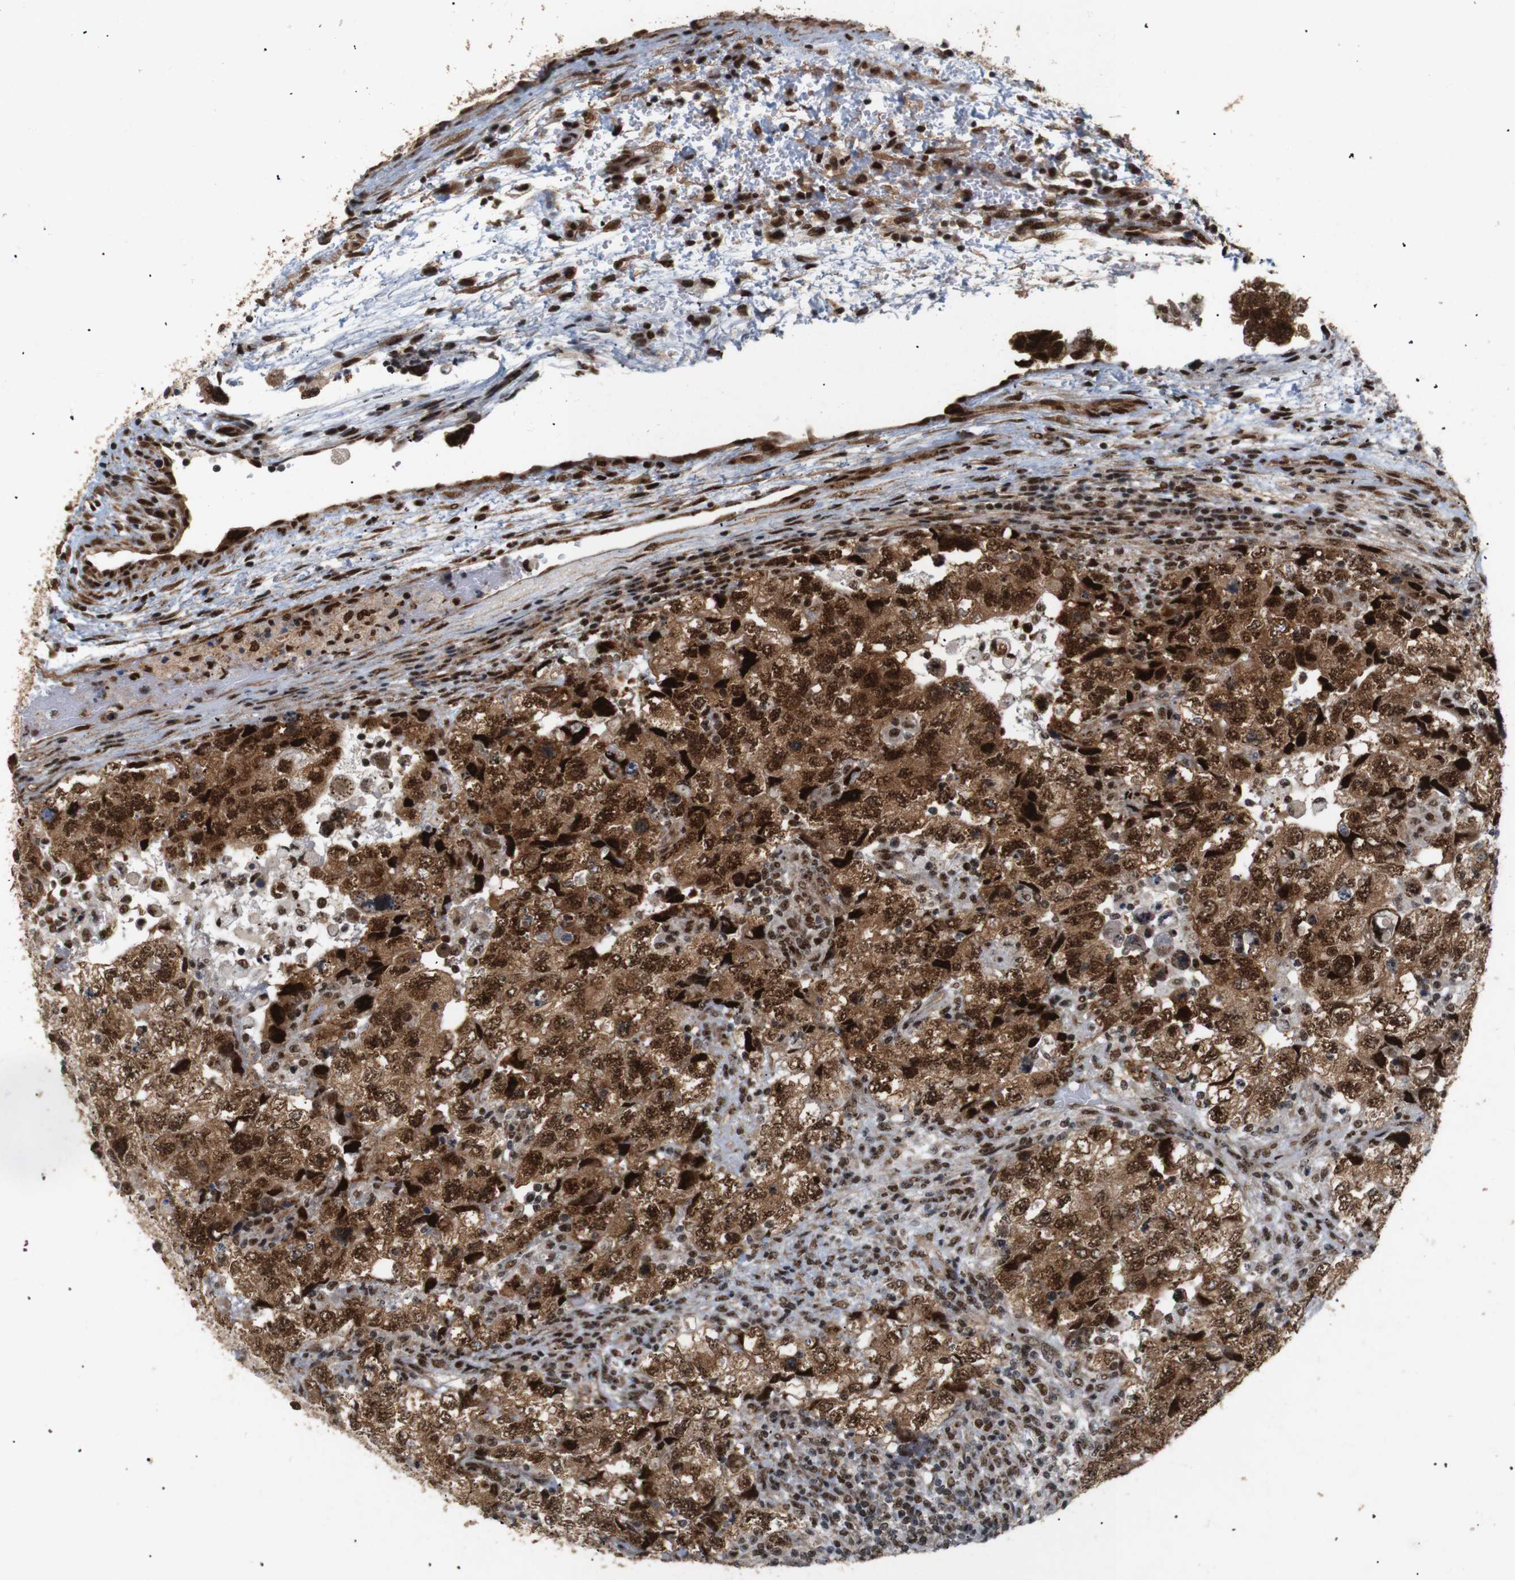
{"staining": {"intensity": "strong", "quantity": ">75%", "location": "cytoplasmic/membranous,nuclear"}, "tissue": "testis cancer", "cell_type": "Tumor cells", "image_type": "cancer", "snomed": [{"axis": "morphology", "description": "Carcinoma, Embryonal, NOS"}, {"axis": "topography", "description": "Testis"}], "caption": "Testis cancer stained with a protein marker demonstrates strong staining in tumor cells.", "gene": "PYM1", "patient": {"sex": "male", "age": 36}}